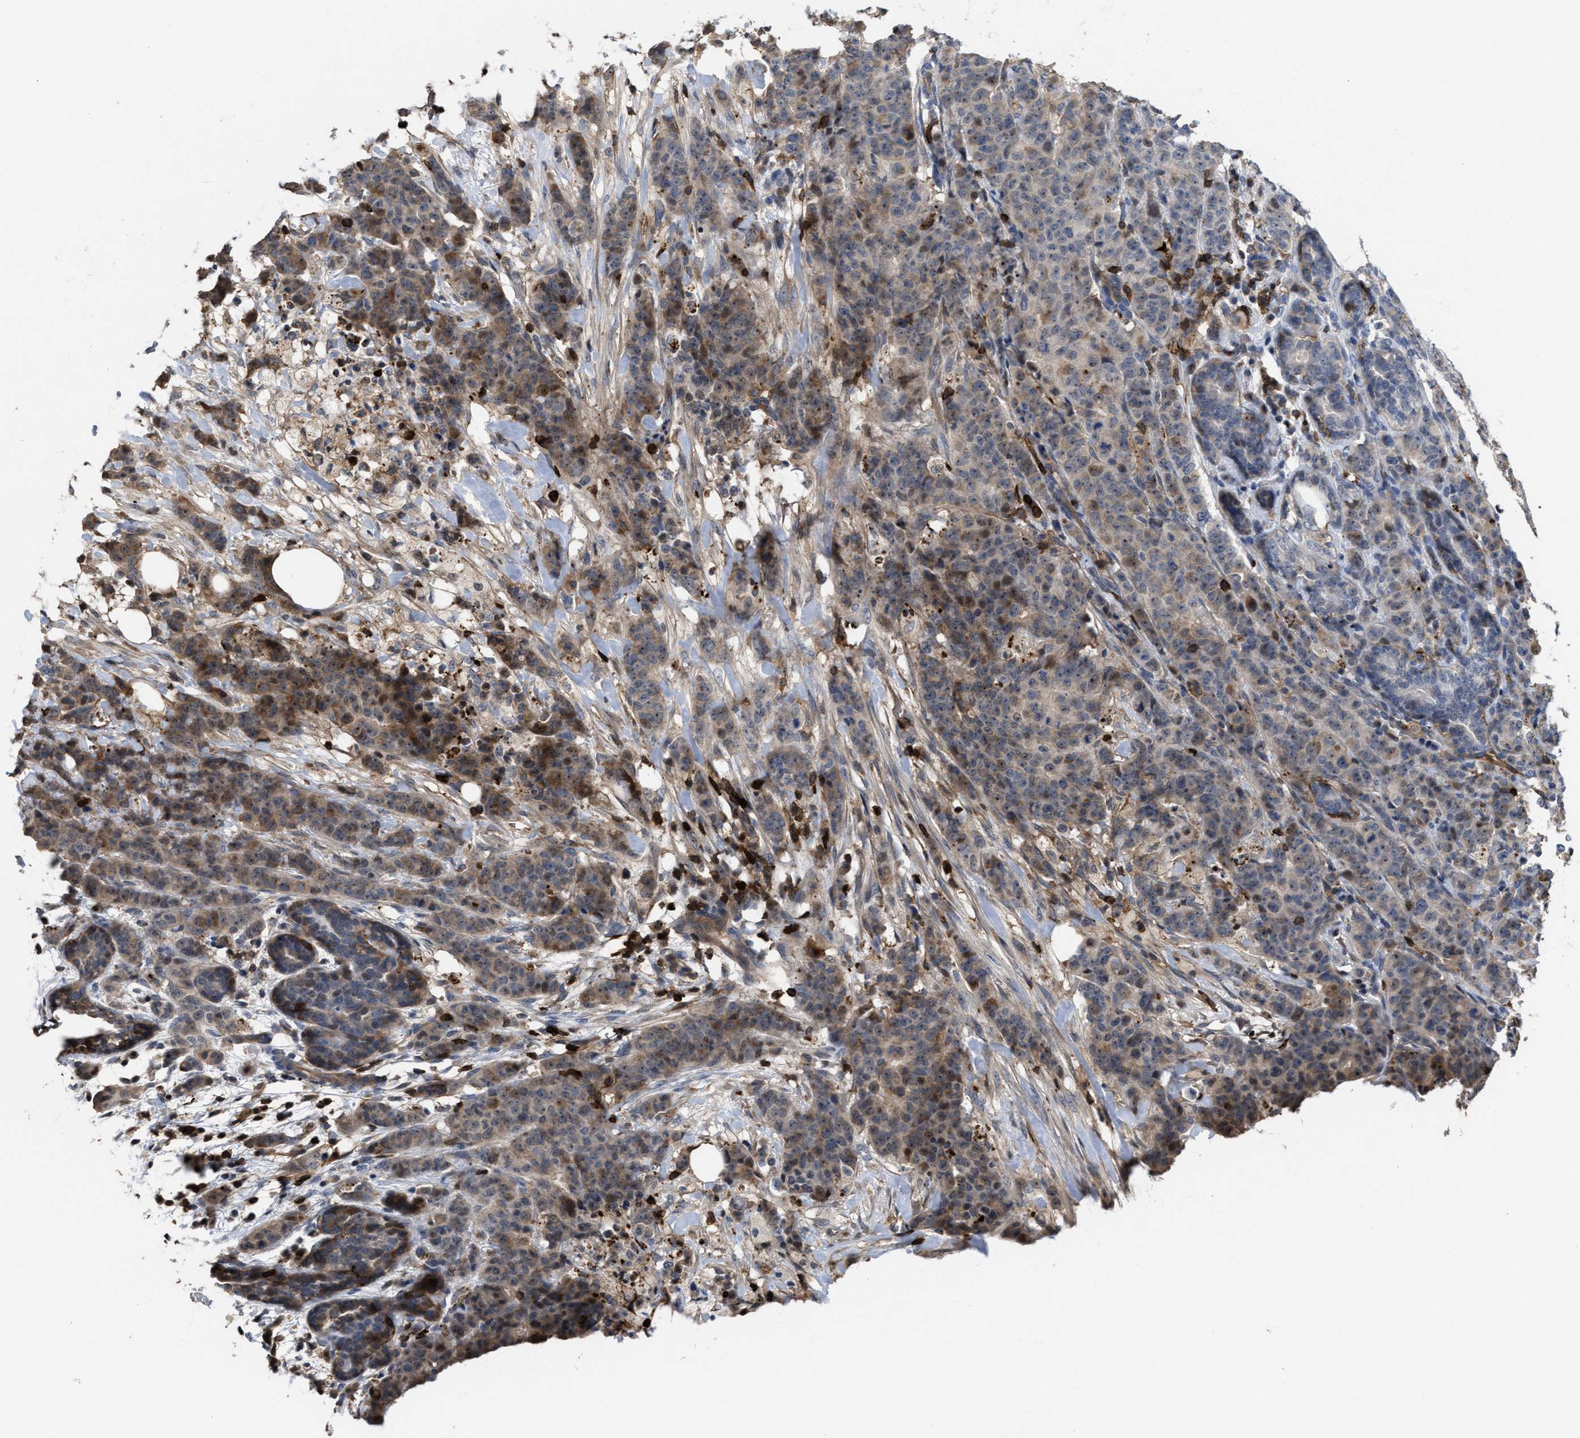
{"staining": {"intensity": "moderate", "quantity": "25%-75%", "location": "cytoplasmic/membranous,nuclear"}, "tissue": "breast cancer", "cell_type": "Tumor cells", "image_type": "cancer", "snomed": [{"axis": "morphology", "description": "Normal tissue, NOS"}, {"axis": "morphology", "description": "Duct carcinoma"}, {"axis": "topography", "description": "Breast"}], "caption": "Immunohistochemistry of human breast cancer shows medium levels of moderate cytoplasmic/membranous and nuclear positivity in approximately 25%-75% of tumor cells.", "gene": "PTPRE", "patient": {"sex": "female", "age": 40}}